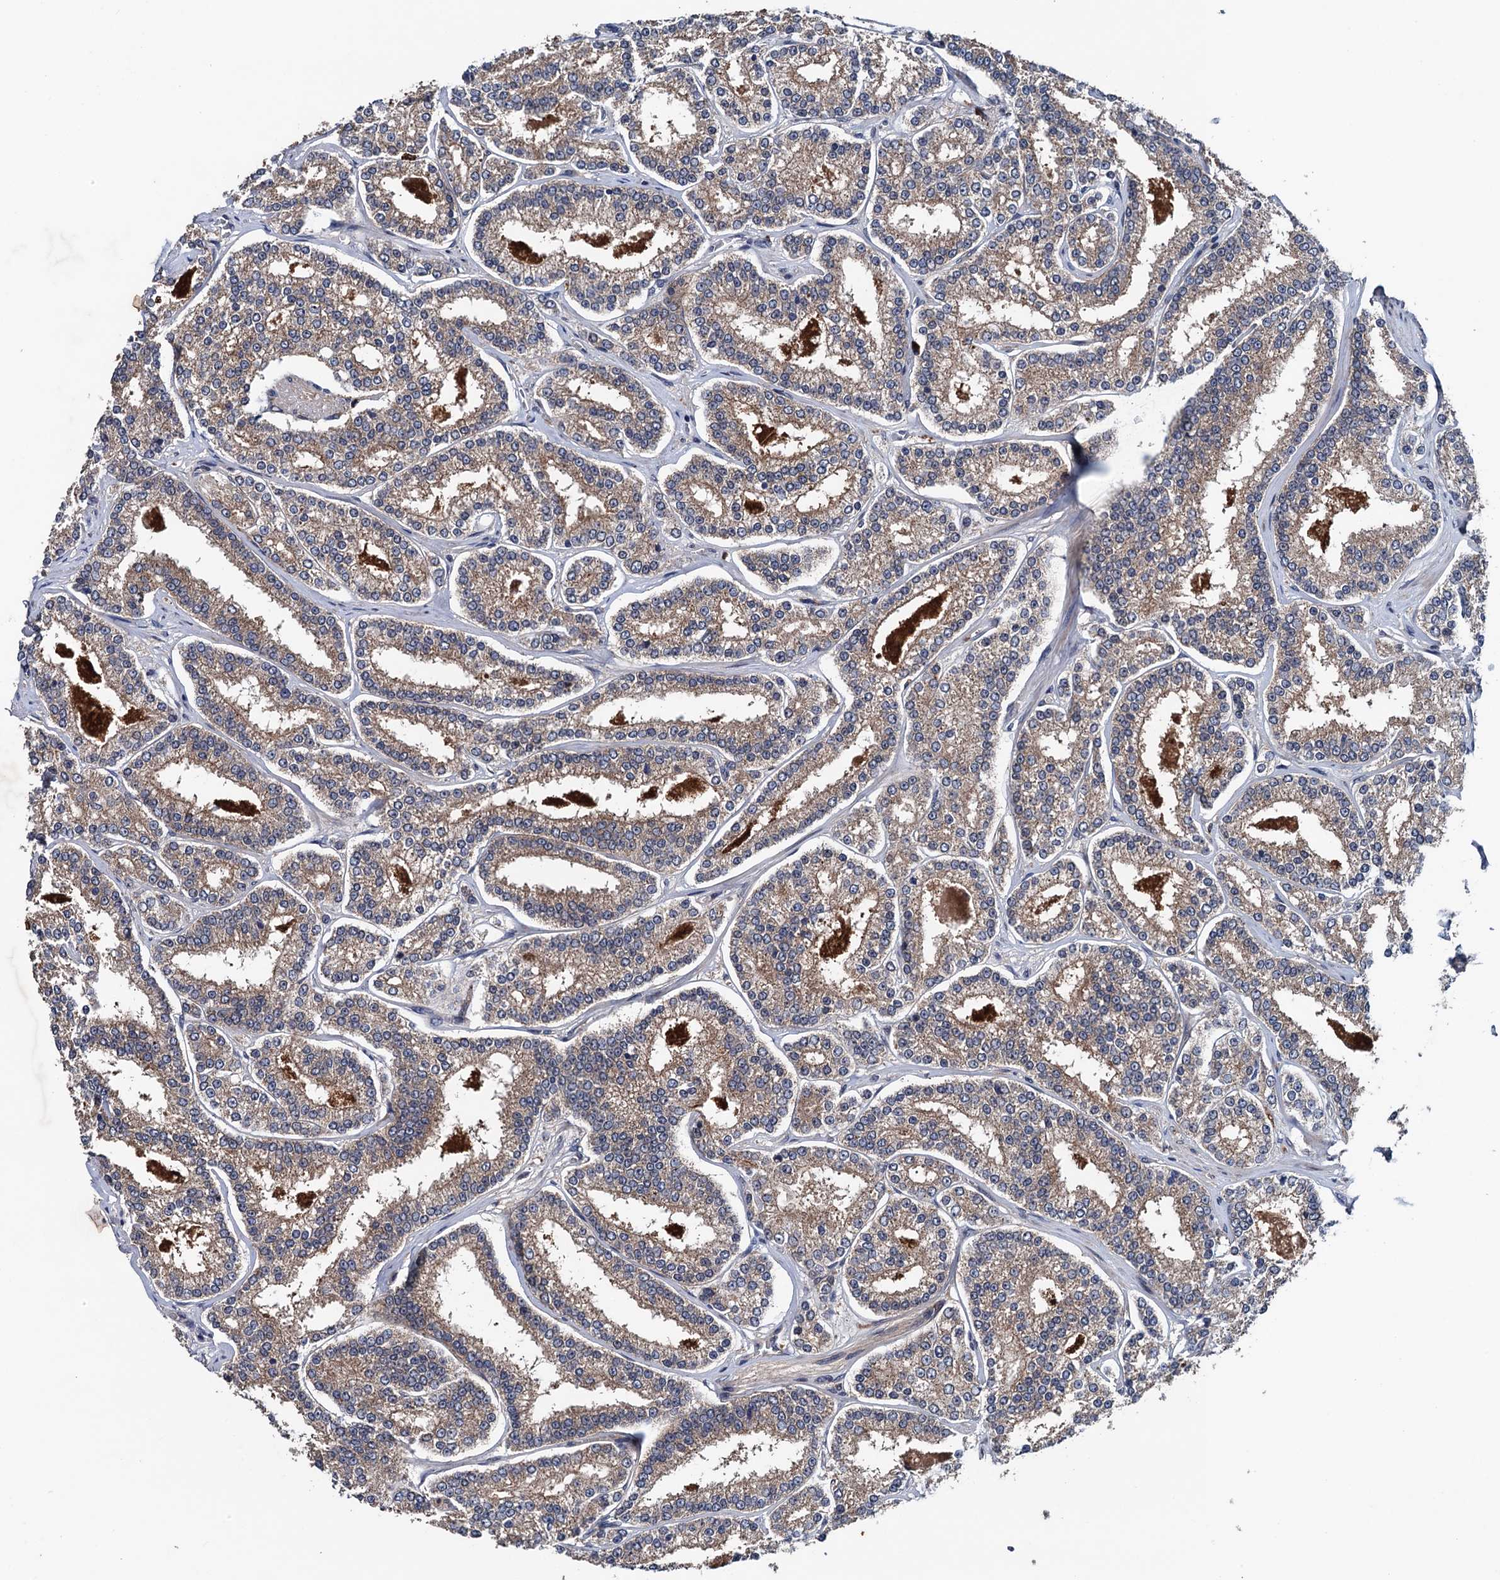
{"staining": {"intensity": "weak", "quantity": ">75%", "location": "cytoplasmic/membranous"}, "tissue": "prostate cancer", "cell_type": "Tumor cells", "image_type": "cancer", "snomed": [{"axis": "morphology", "description": "Normal tissue, NOS"}, {"axis": "morphology", "description": "Adenocarcinoma, High grade"}, {"axis": "topography", "description": "Prostate"}], "caption": "A brown stain highlights weak cytoplasmic/membranous expression of a protein in prostate cancer tumor cells. (DAB IHC, brown staining for protein, blue staining for nuclei).", "gene": "BLTP3B", "patient": {"sex": "male", "age": 83}}